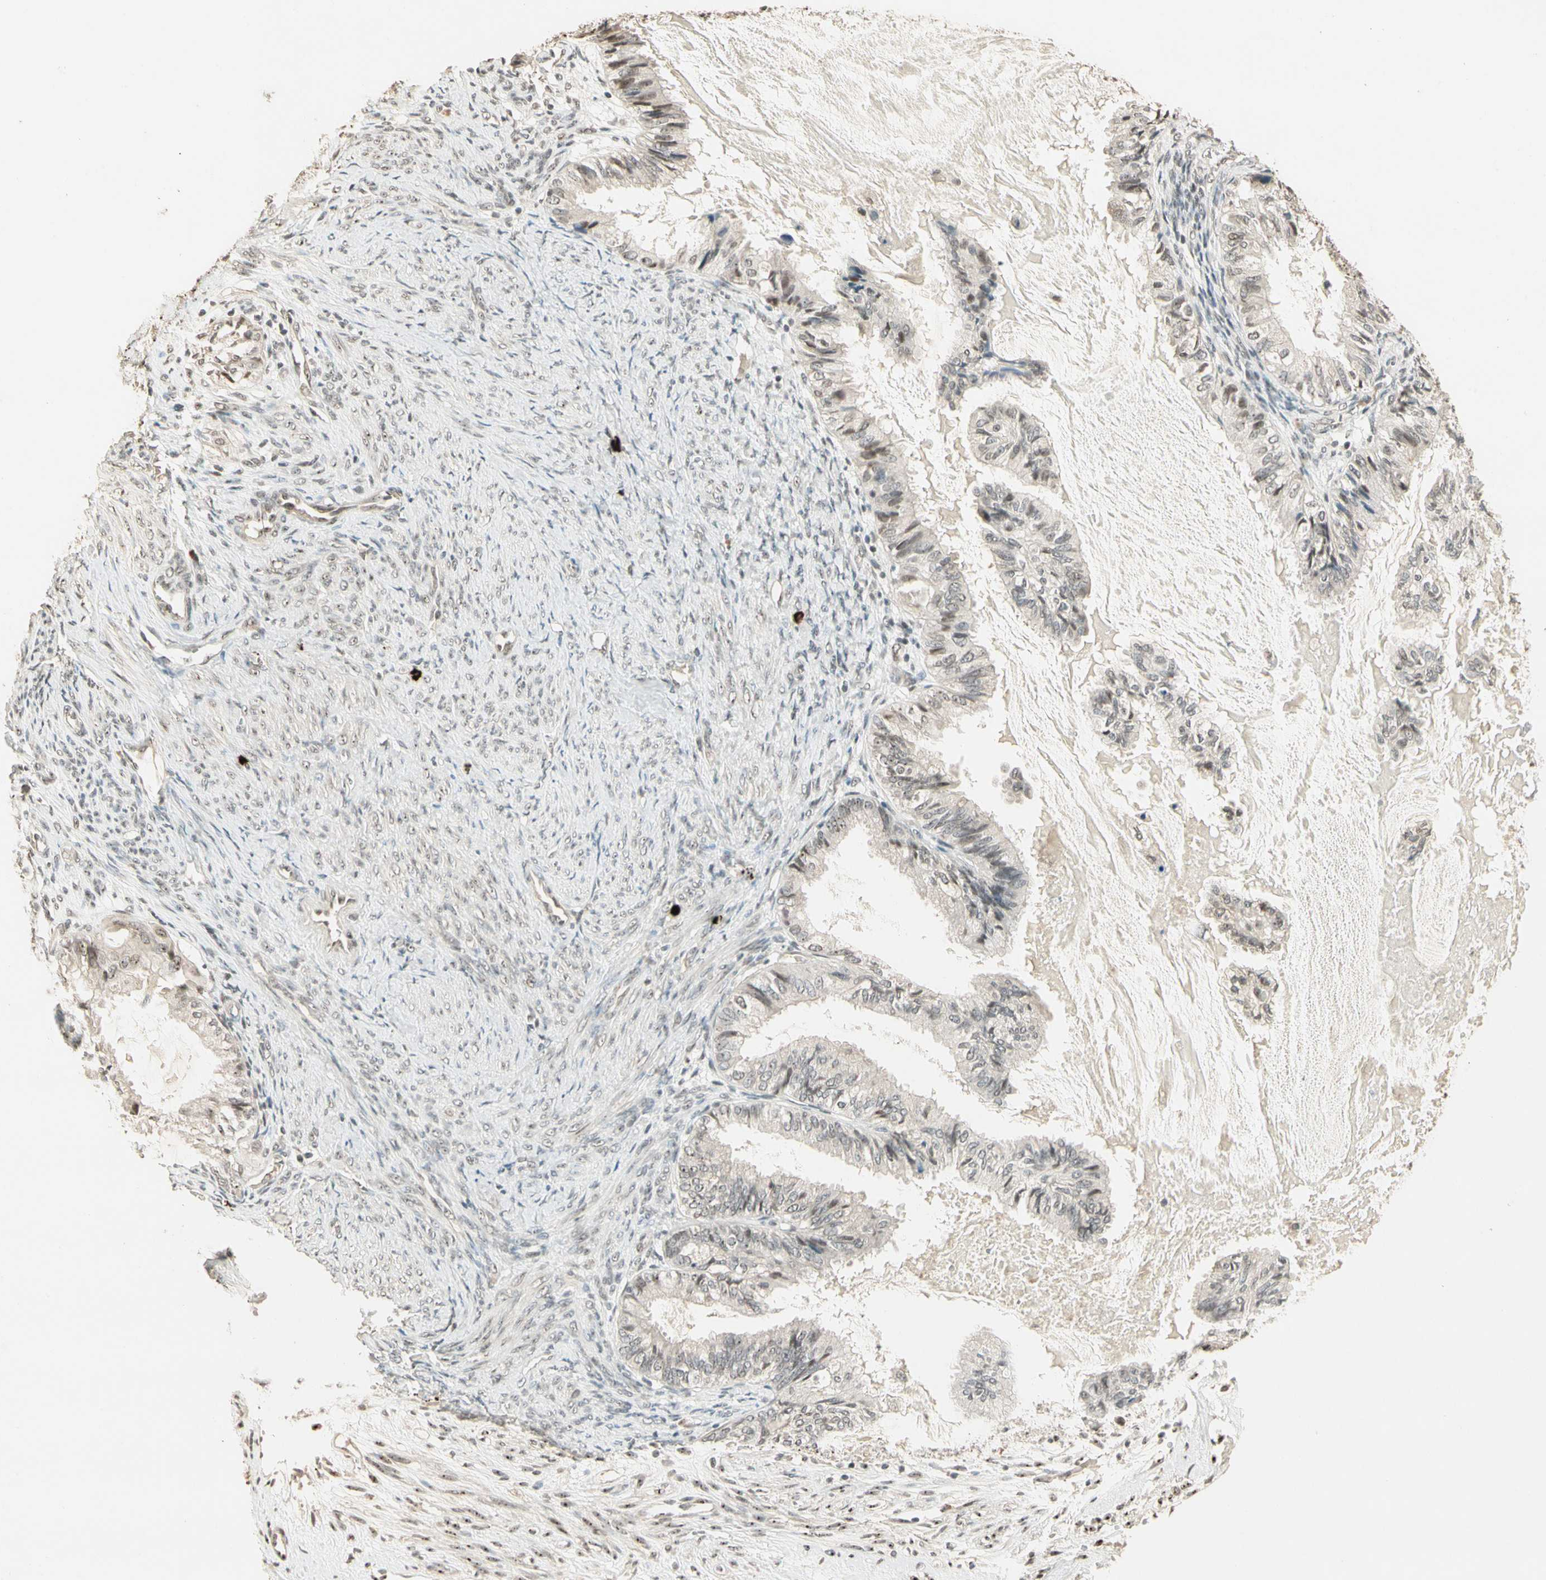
{"staining": {"intensity": "moderate", "quantity": "<25%", "location": "nuclear"}, "tissue": "cervical cancer", "cell_type": "Tumor cells", "image_type": "cancer", "snomed": [{"axis": "morphology", "description": "Normal tissue, NOS"}, {"axis": "morphology", "description": "Adenocarcinoma, NOS"}, {"axis": "topography", "description": "Cervix"}, {"axis": "topography", "description": "Endometrium"}], "caption": "The histopathology image exhibits a brown stain indicating the presence of a protein in the nuclear of tumor cells in cervical cancer (adenocarcinoma). (Brightfield microscopy of DAB IHC at high magnification).", "gene": "ETV4", "patient": {"sex": "female", "age": 86}}